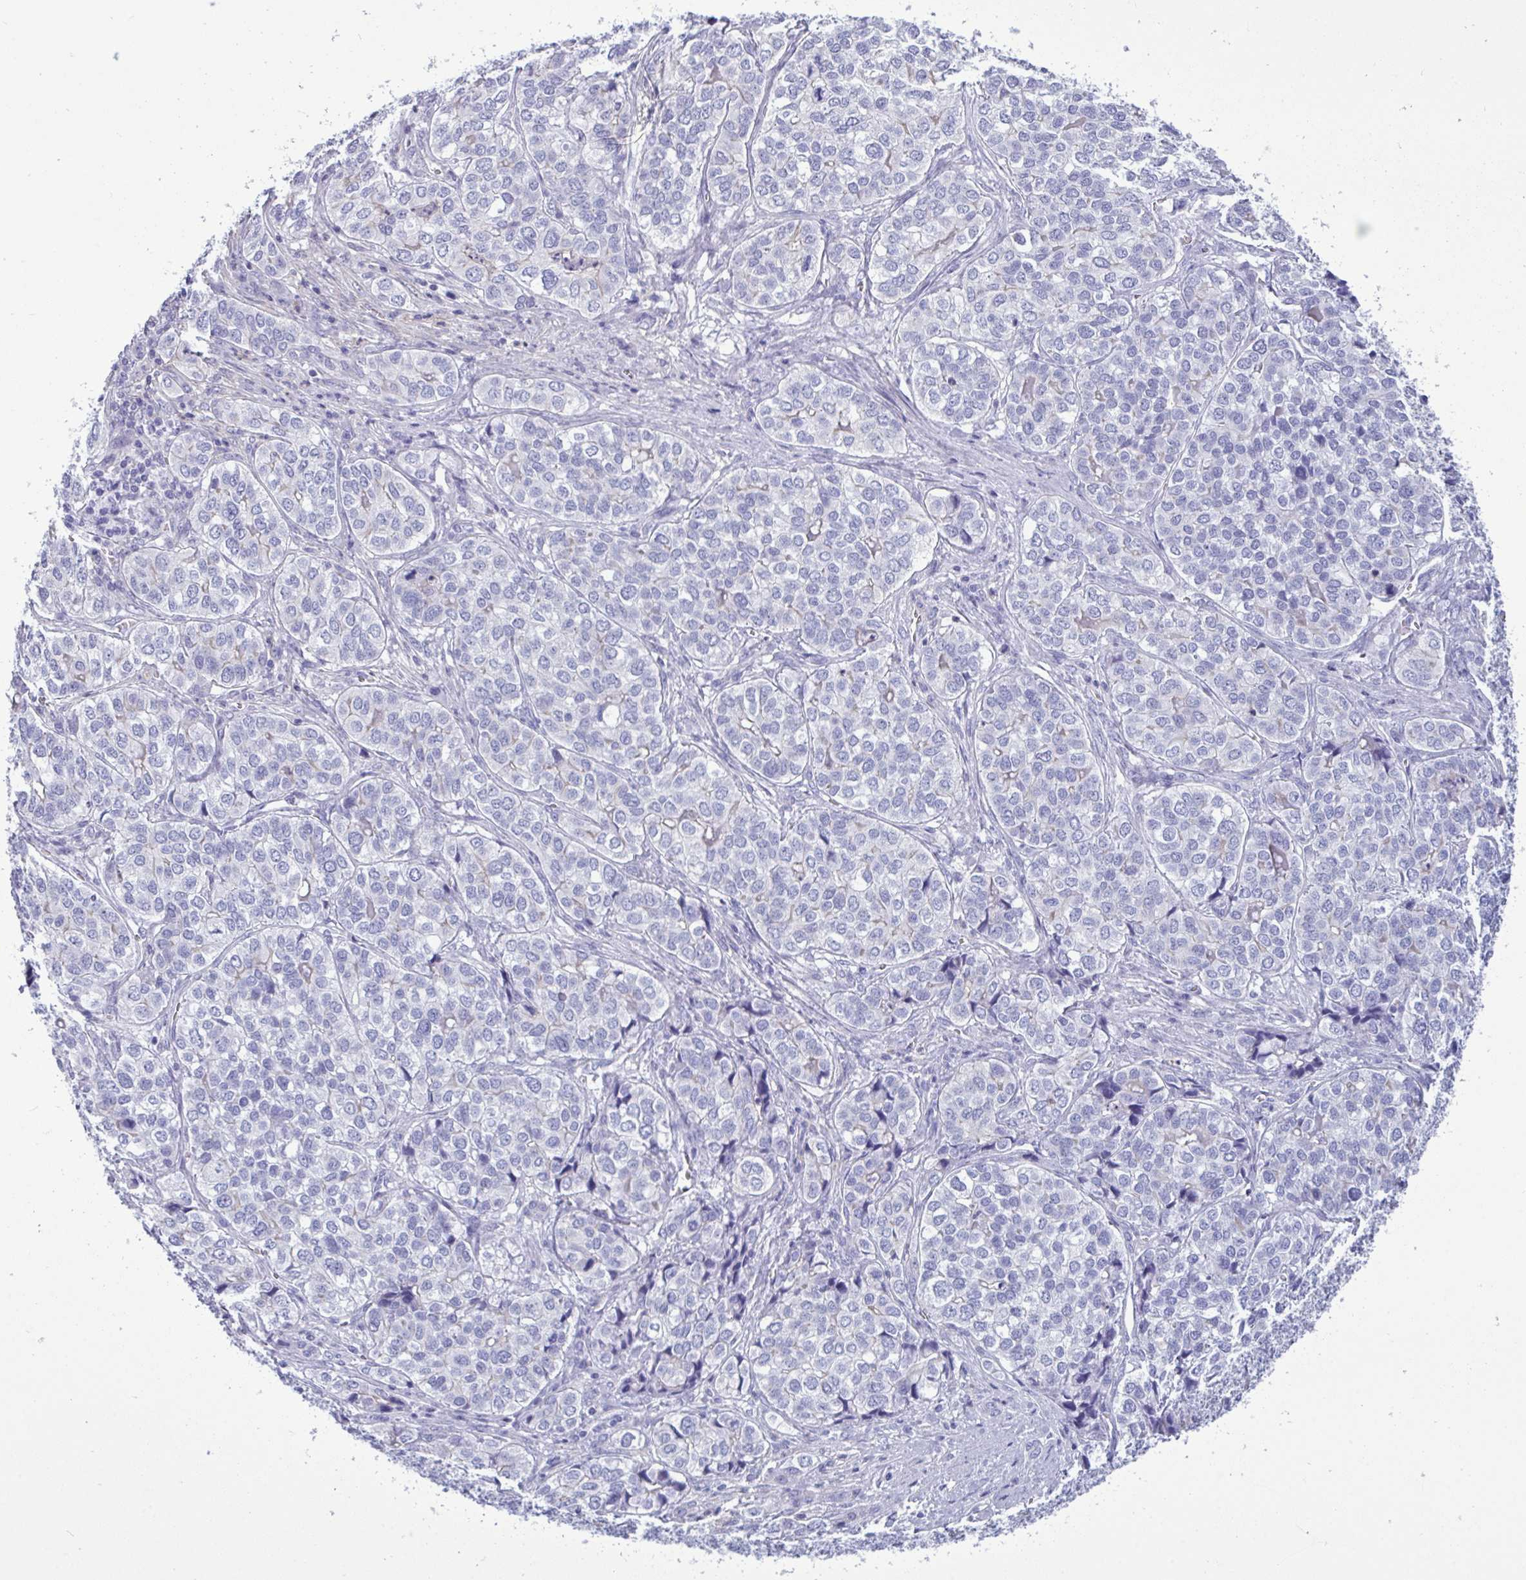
{"staining": {"intensity": "negative", "quantity": "none", "location": "none"}, "tissue": "liver cancer", "cell_type": "Tumor cells", "image_type": "cancer", "snomed": [{"axis": "morphology", "description": "Cholangiocarcinoma"}, {"axis": "topography", "description": "Liver"}], "caption": "A micrograph of human liver cholangiocarcinoma is negative for staining in tumor cells.", "gene": "MYH10", "patient": {"sex": "male", "age": 56}}